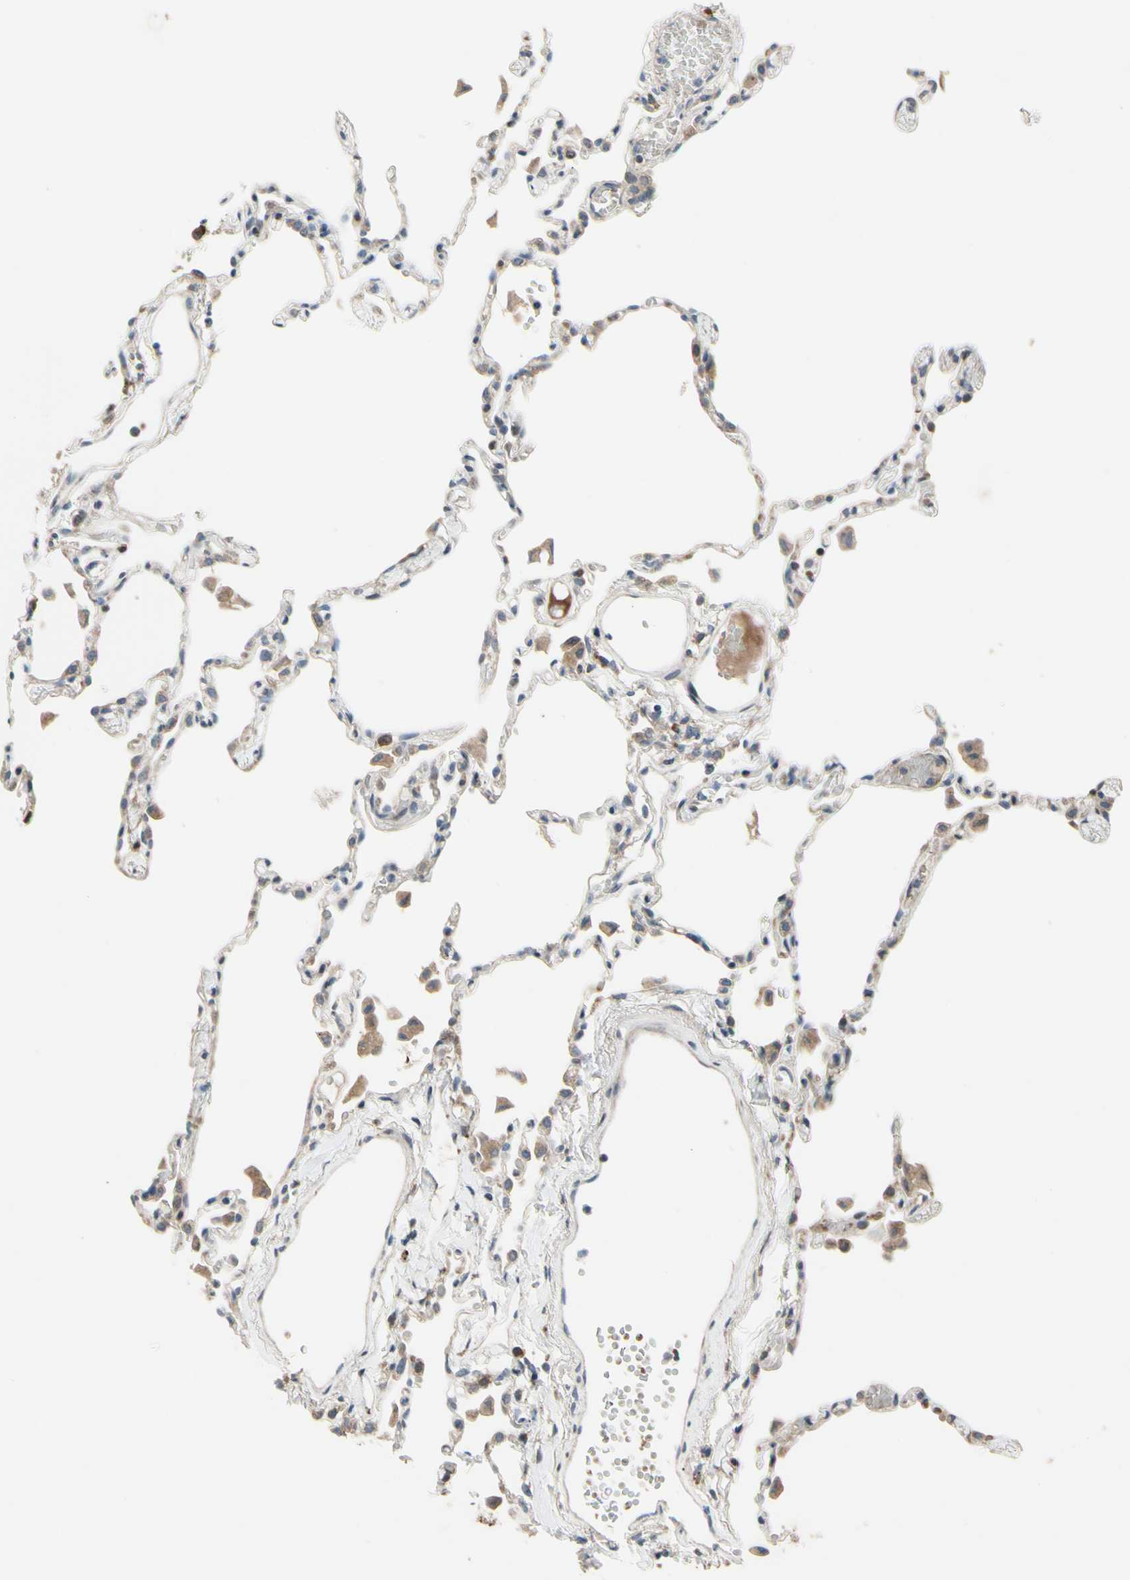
{"staining": {"intensity": "weak", "quantity": "25%-75%", "location": "cytoplasmic/membranous"}, "tissue": "lung", "cell_type": "Alveolar cells", "image_type": "normal", "snomed": [{"axis": "morphology", "description": "Normal tissue, NOS"}, {"axis": "topography", "description": "Lung"}], "caption": "Immunohistochemistry image of unremarkable lung stained for a protein (brown), which displays low levels of weak cytoplasmic/membranous expression in approximately 25%-75% of alveolar cells.", "gene": "SNX29", "patient": {"sex": "female", "age": 49}}